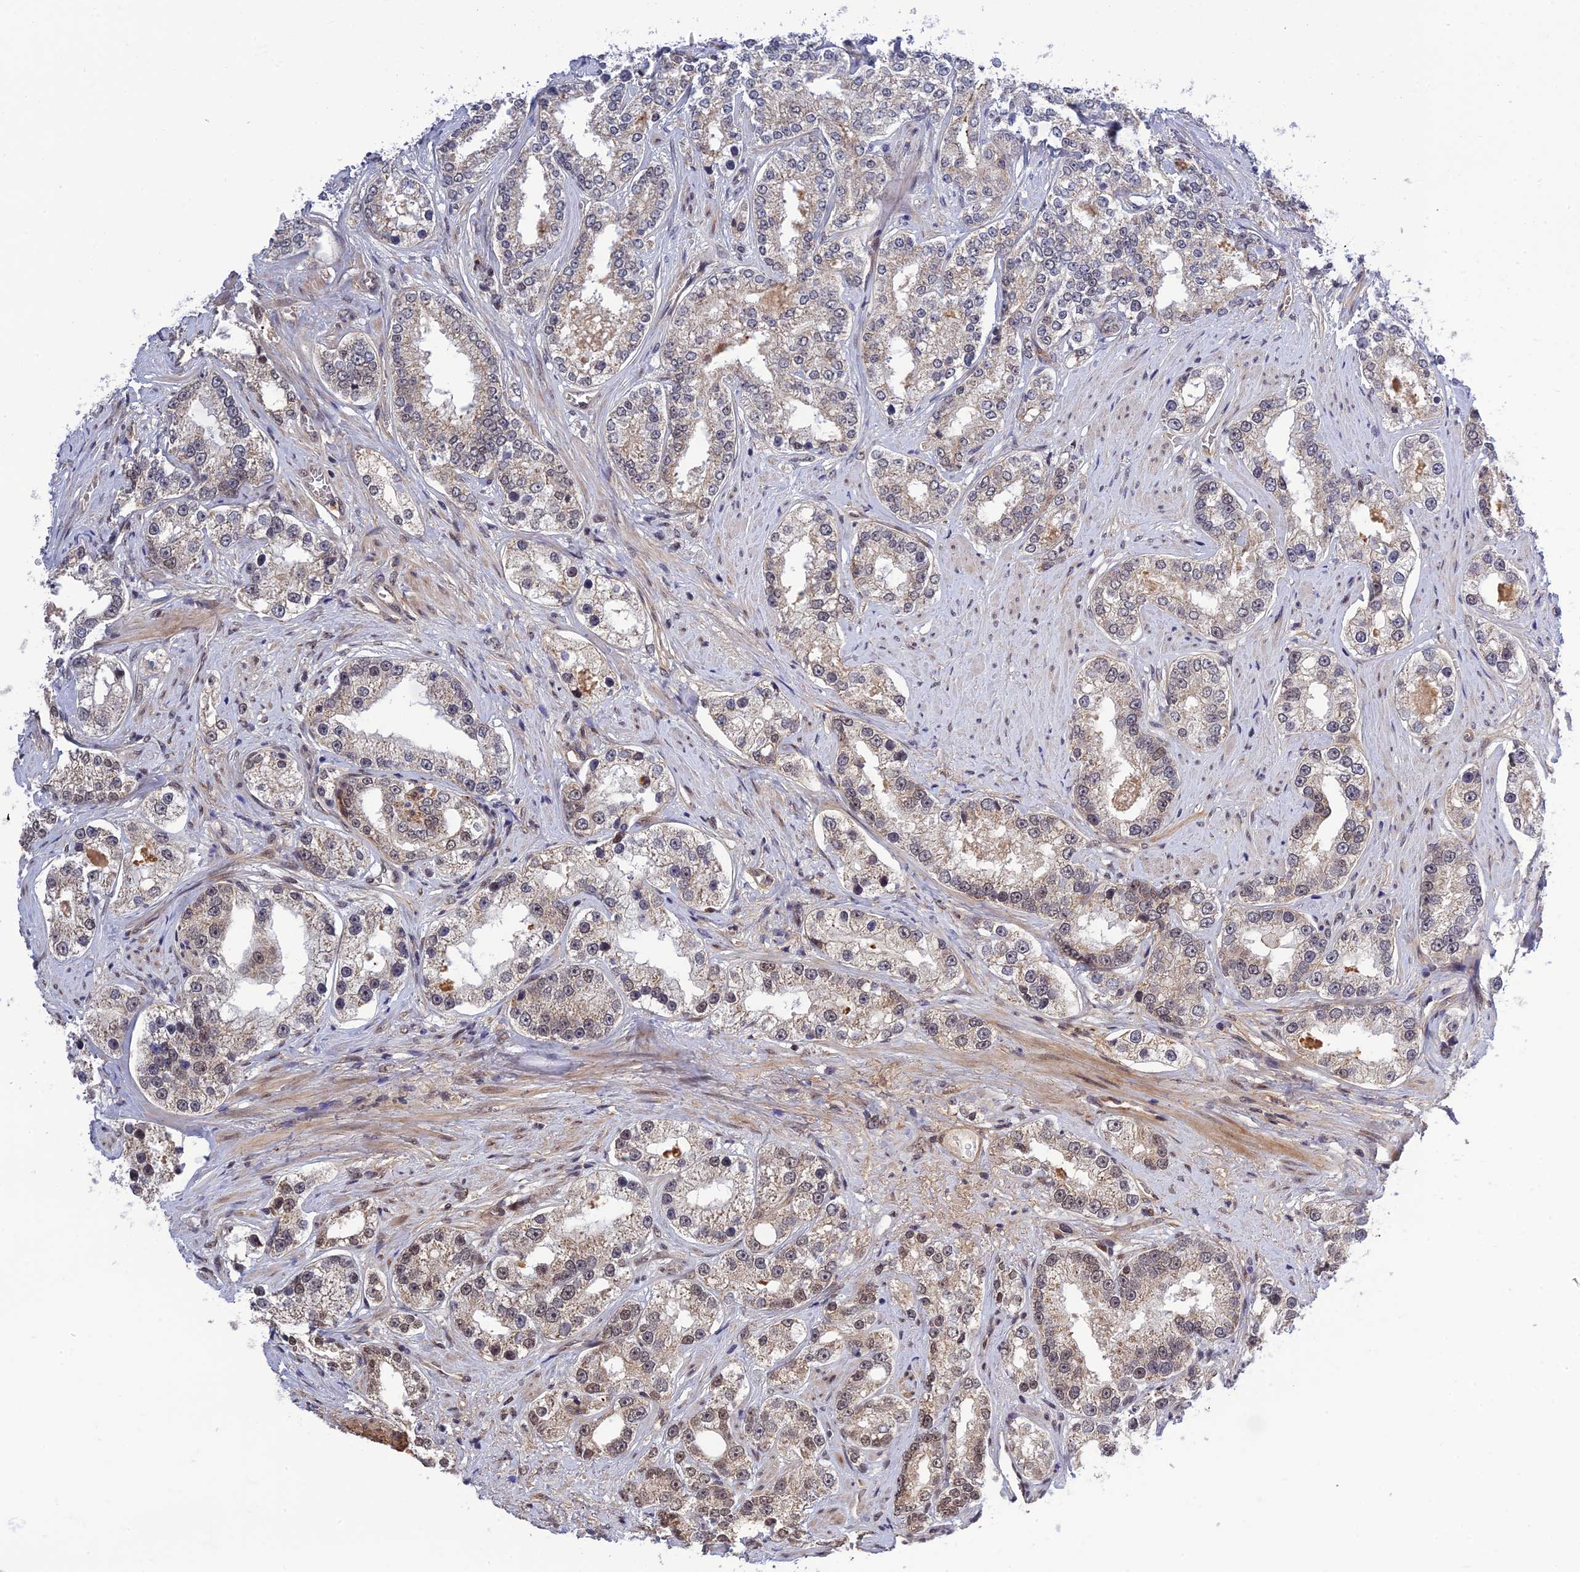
{"staining": {"intensity": "weak", "quantity": "25%-75%", "location": "nuclear"}, "tissue": "prostate cancer", "cell_type": "Tumor cells", "image_type": "cancer", "snomed": [{"axis": "morphology", "description": "Normal tissue, NOS"}, {"axis": "morphology", "description": "Adenocarcinoma, High grade"}, {"axis": "topography", "description": "Prostate"}], "caption": "Protein staining by IHC reveals weak nuclear positivity in about 25%-75% of tumor cells in prostate cancer.", "gene": "REXO1", "patient": {"sex": "male", "age": 83}}